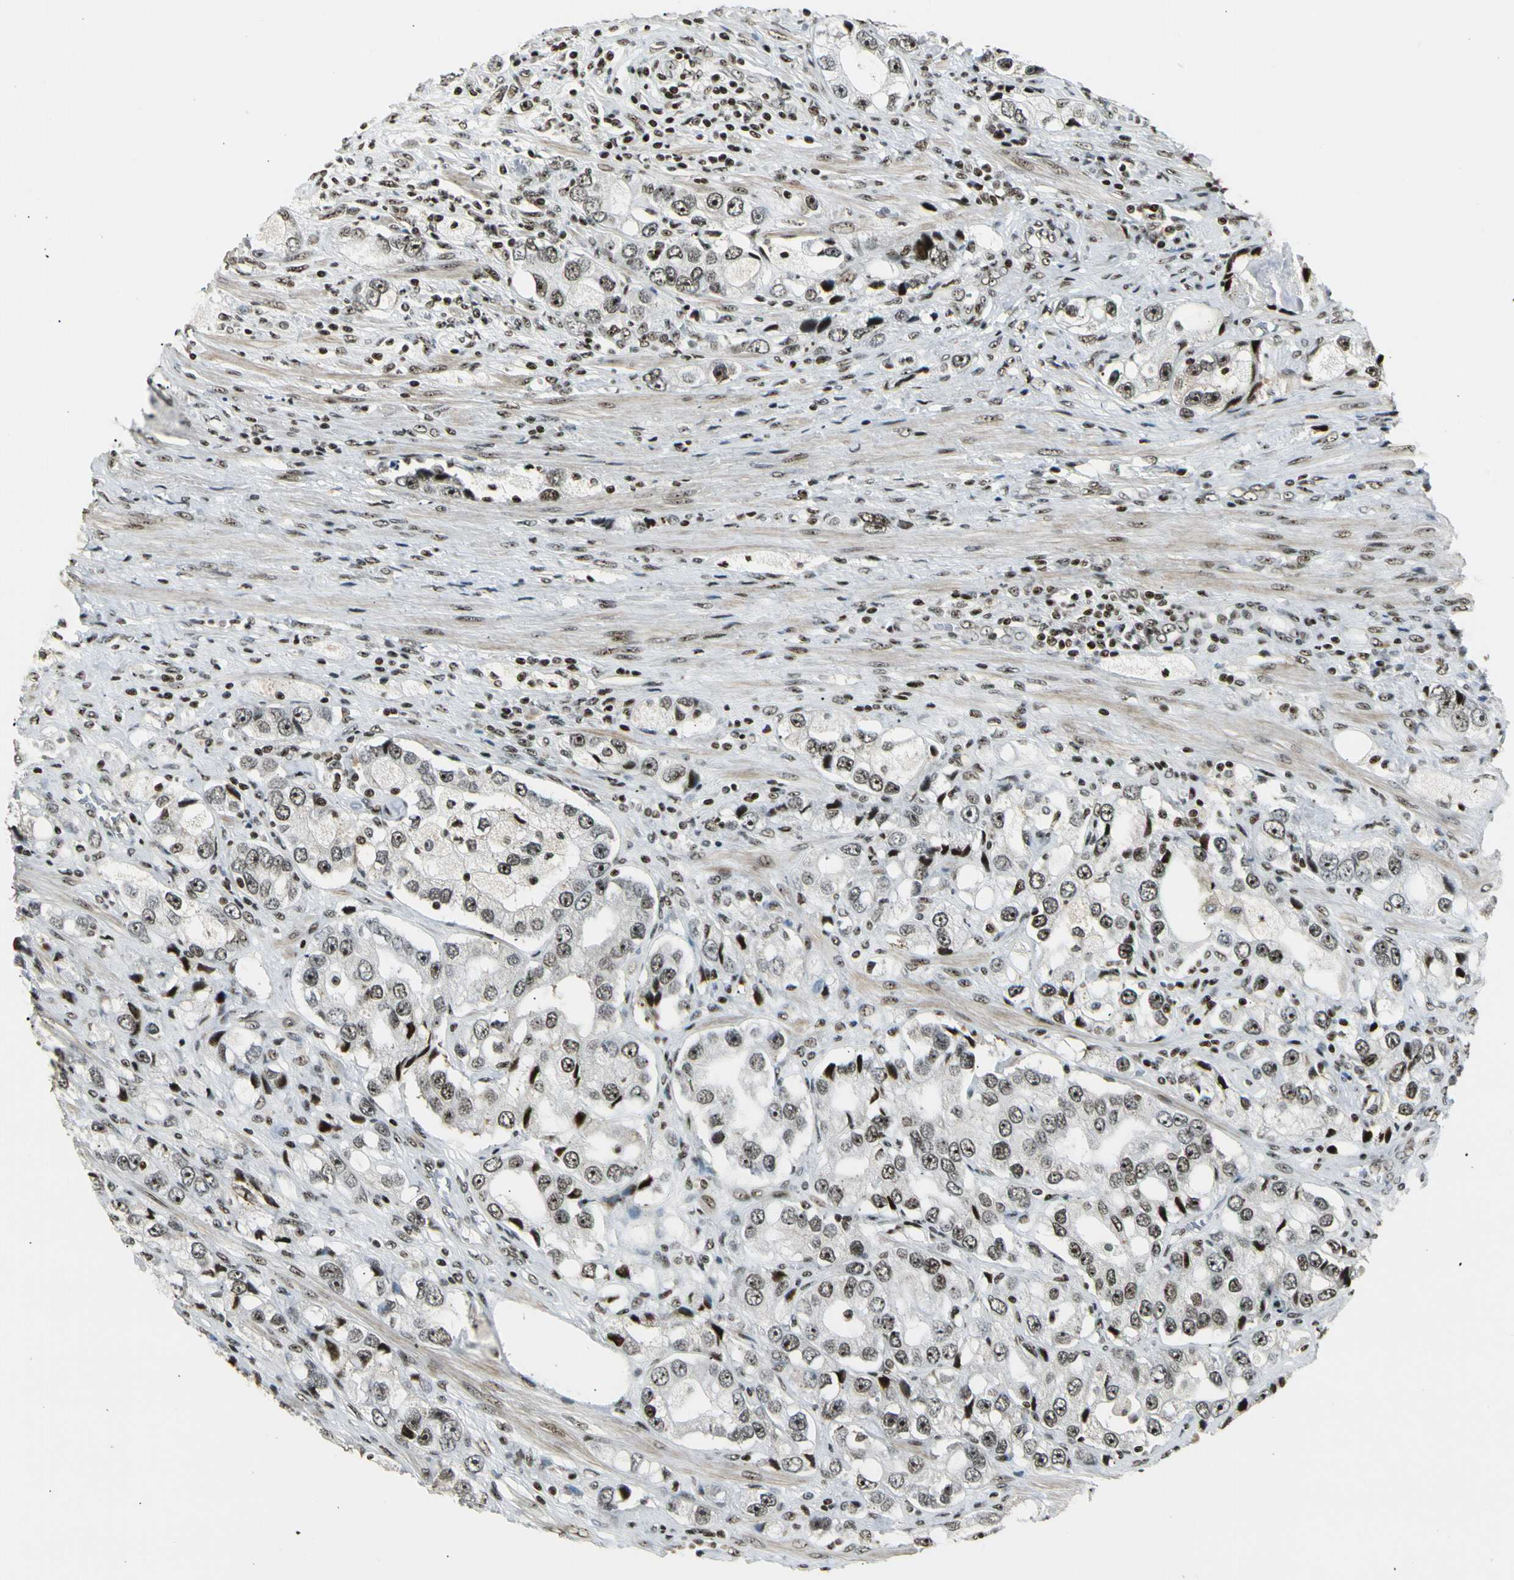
{"staining": {"intensity": "strong", "quantity": "25%-75%", "location": "nuclear"}, "tissue": "prostate cancer", "cell_type": "Tumor cells", "image_type": "cancer", "snomed": [{"axis": "morphology", "description": "Adenocarcinoma, High grade"}, {"axis": "topography", "description": "Prostate"}], "caption": "Approximately 25%-75% of tumor cells in adenocarcinoma (high-grade) (prostate) display strong nuclear protein staining as visualized by brown immunohistochemical staining.", "gene": "UBTF", "patient": {"sex": "male", "age": 63}}